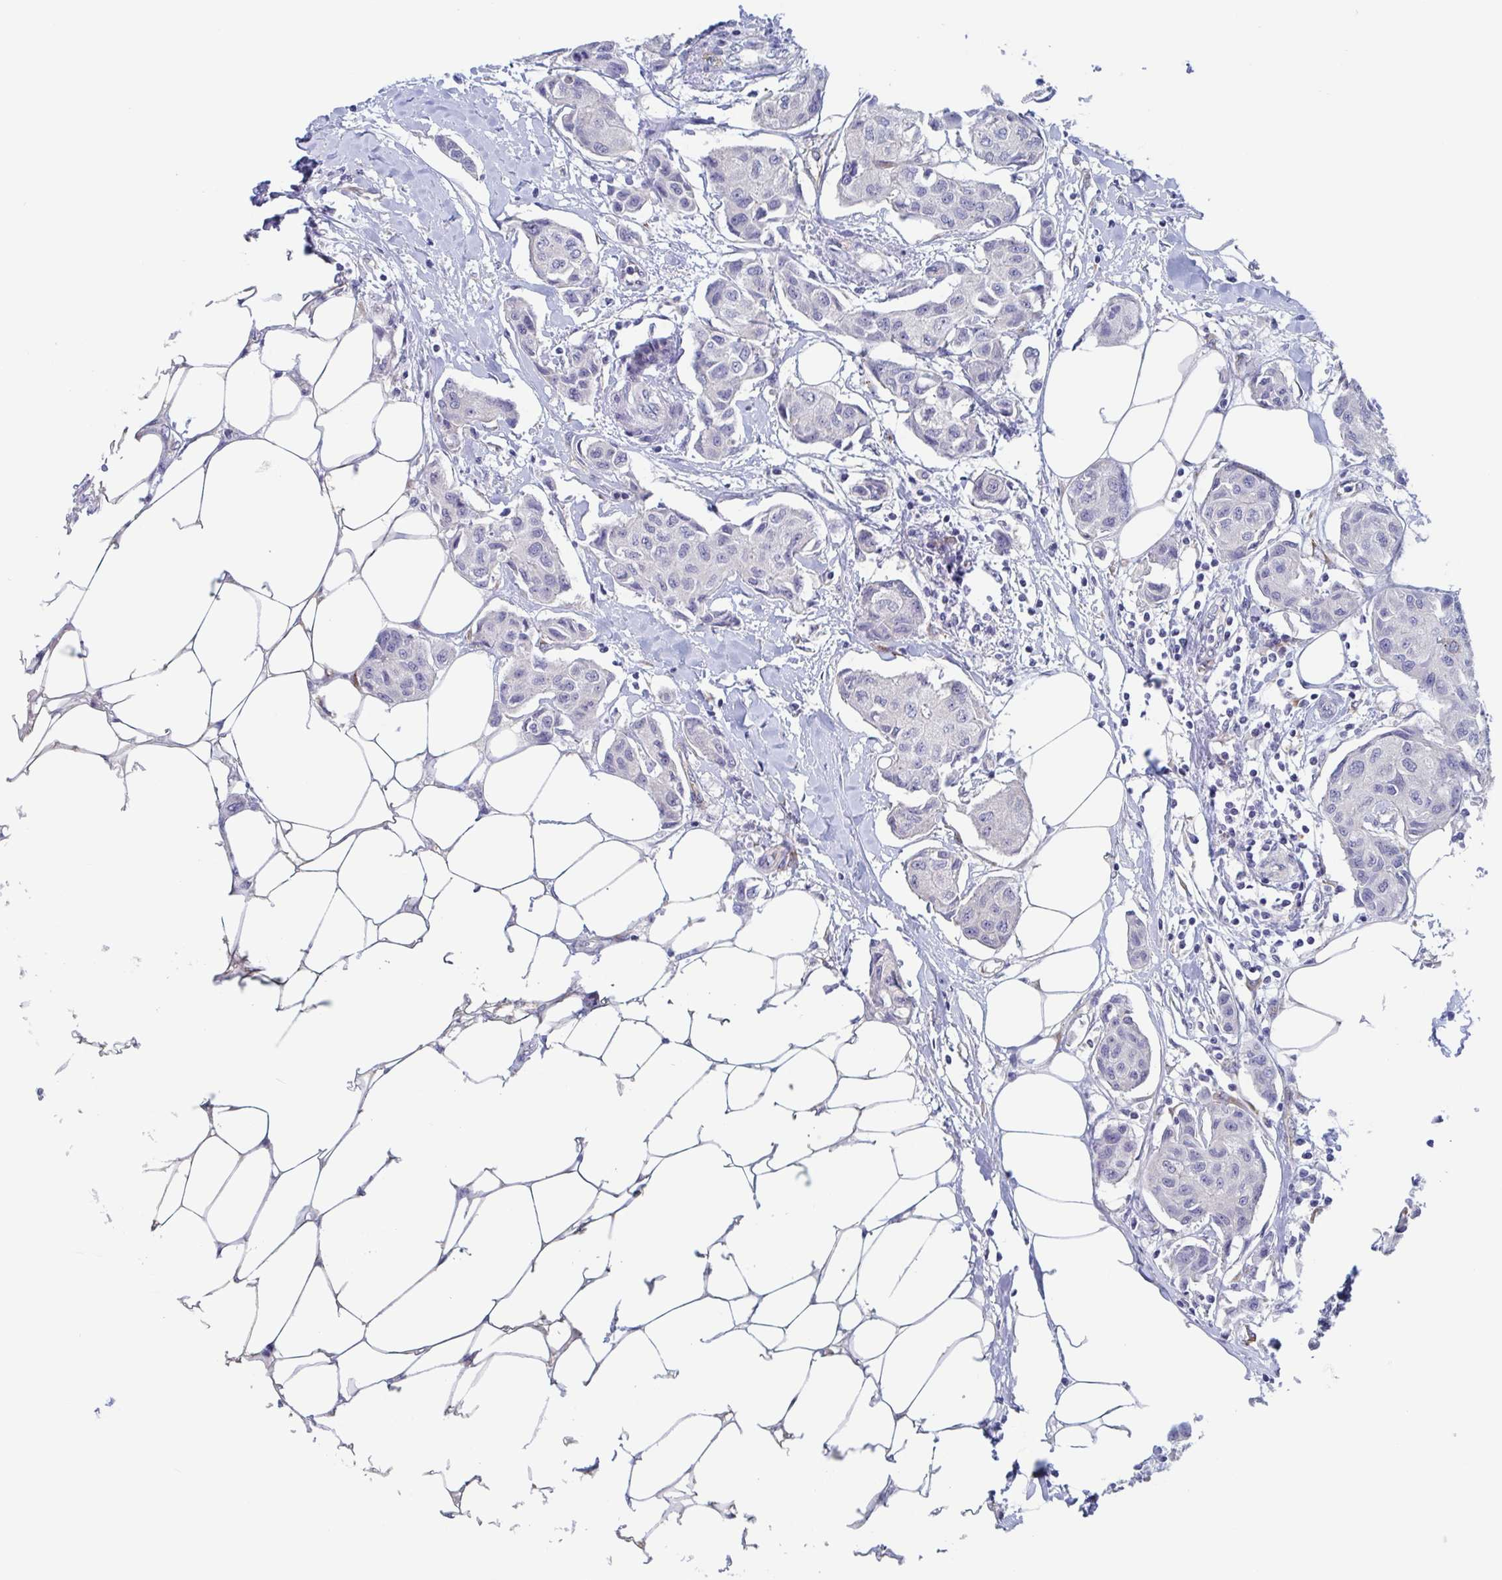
{"staining": {"intensity": "negative", "quantity": "none", "location": "none"}, "tissue": "breast cancer", "cell_type": "Tumor cells", "image_type": "cancer", "snomed": [{"axis": "morphology", "description": "Duct carcinoma"}, {"axis": "topography", "description": "Breast"}, {"axis": "topography", "description": "Lymph node"}], "caption": "Immunohistochemistry (IHC) image of breast cancer (invasive ductal carcinoma) stained for a protein (brown), which reveals no staining in tumor cells. The staining is performed using DAB brown chromogen with nuclei counter-stained in using hematoxylin.", "gene": "ST14", "patient": {"sex": "female", "age": 80}}